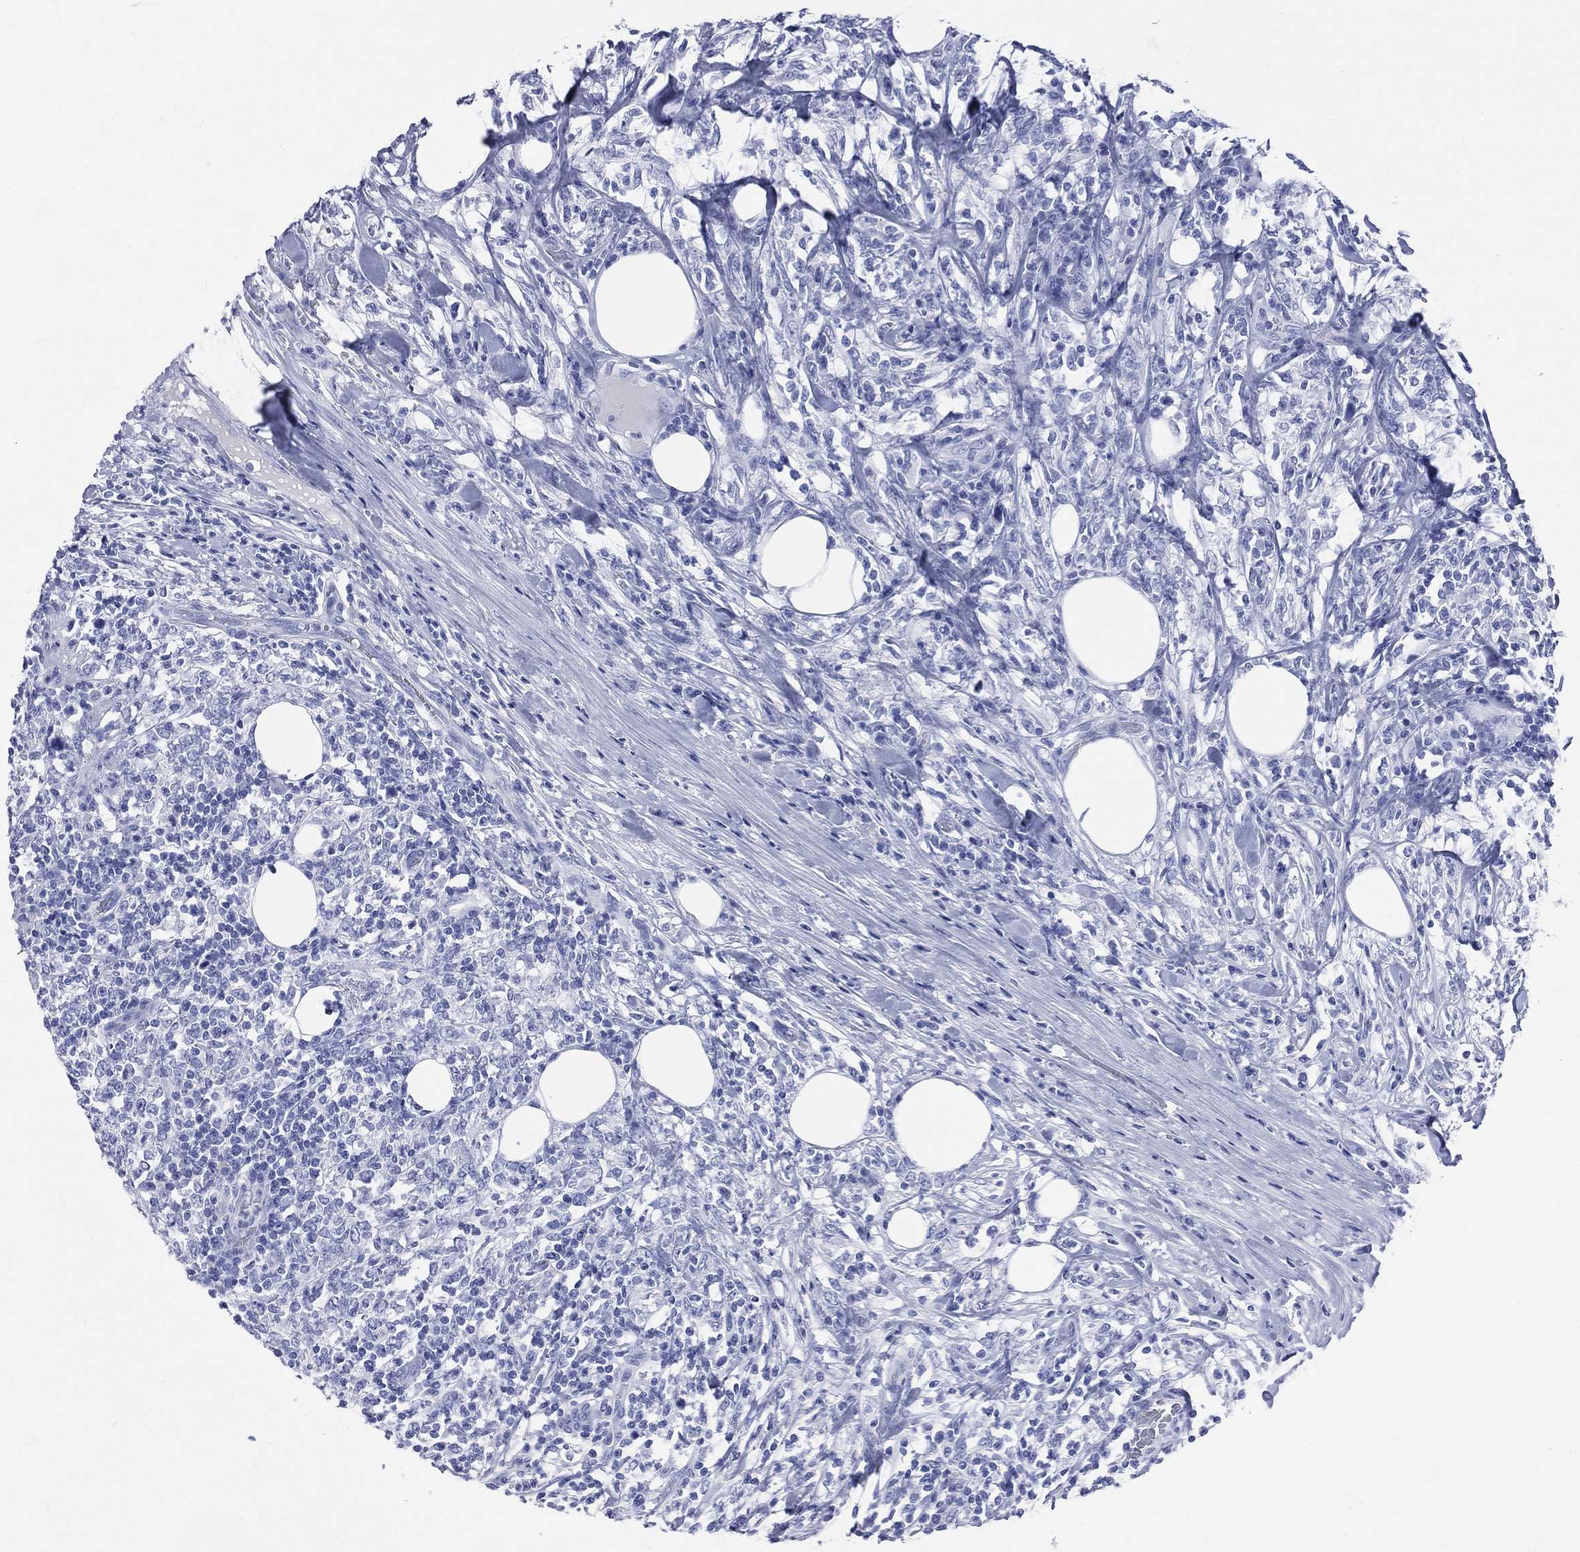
{"staining": {"intensity": "negative", "quantity": "none", "location": "none"}, "tissue": "lymphoma", "cell_type": "Tumor cells", "image_type": "cancer", "snomed": [{"axis": "morphology", "description": "Malignant lymphoma, non-Hodgkin's type, High grade"}, {"axis": "topography", "description": "Lymph node"}], "caption": "High magnification brightfield microscopy of high-grade malignant lymphoma, non-Hodgkin's type stained with DAB (brown) and counterstained with hematoxylin (blue): tumor cells show no significant staining.", "gene": "SYP", "patient": {"sex": "female", "age": 84}}